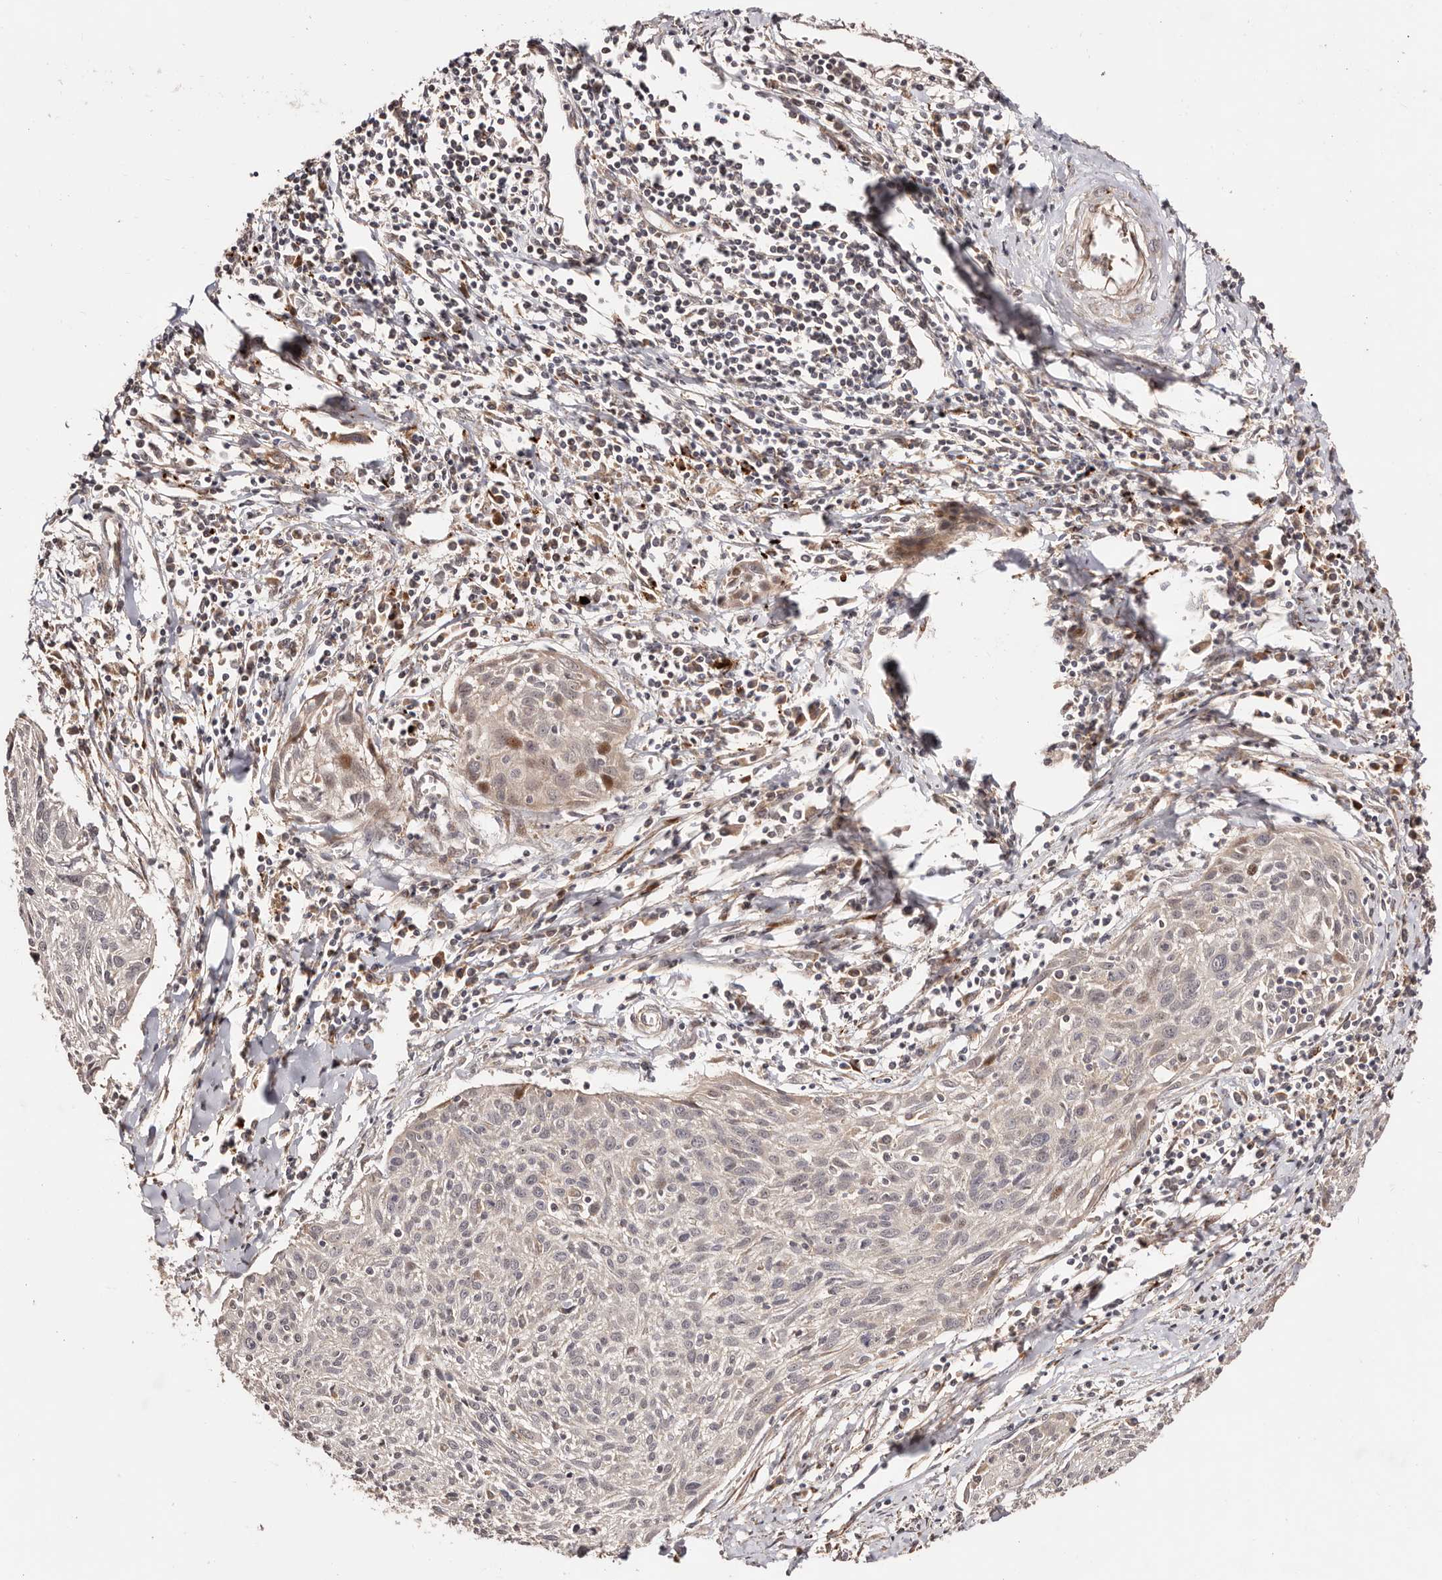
{"staining": {"intensity": "moderate", "quantity": "<25%", "location": "nuclear"}, "tissue": "cervical cancer", "cell_type": "Tumor cells", "image_type": "cancer", "snomed": [{"axis": "morphology", "description": "Squamous cell carcinoma, NOS"}, {"axis": "topography", "description": "Cervix"}], "caption": "Cervical cancer stained for a protein displays moderate nuclear positivity in tumor cells. (brown staining indicates protein expression, while blue staining denotes nuclei).", "gene": "PTPN22", "patient": {"sex": "female", "age": 51}}